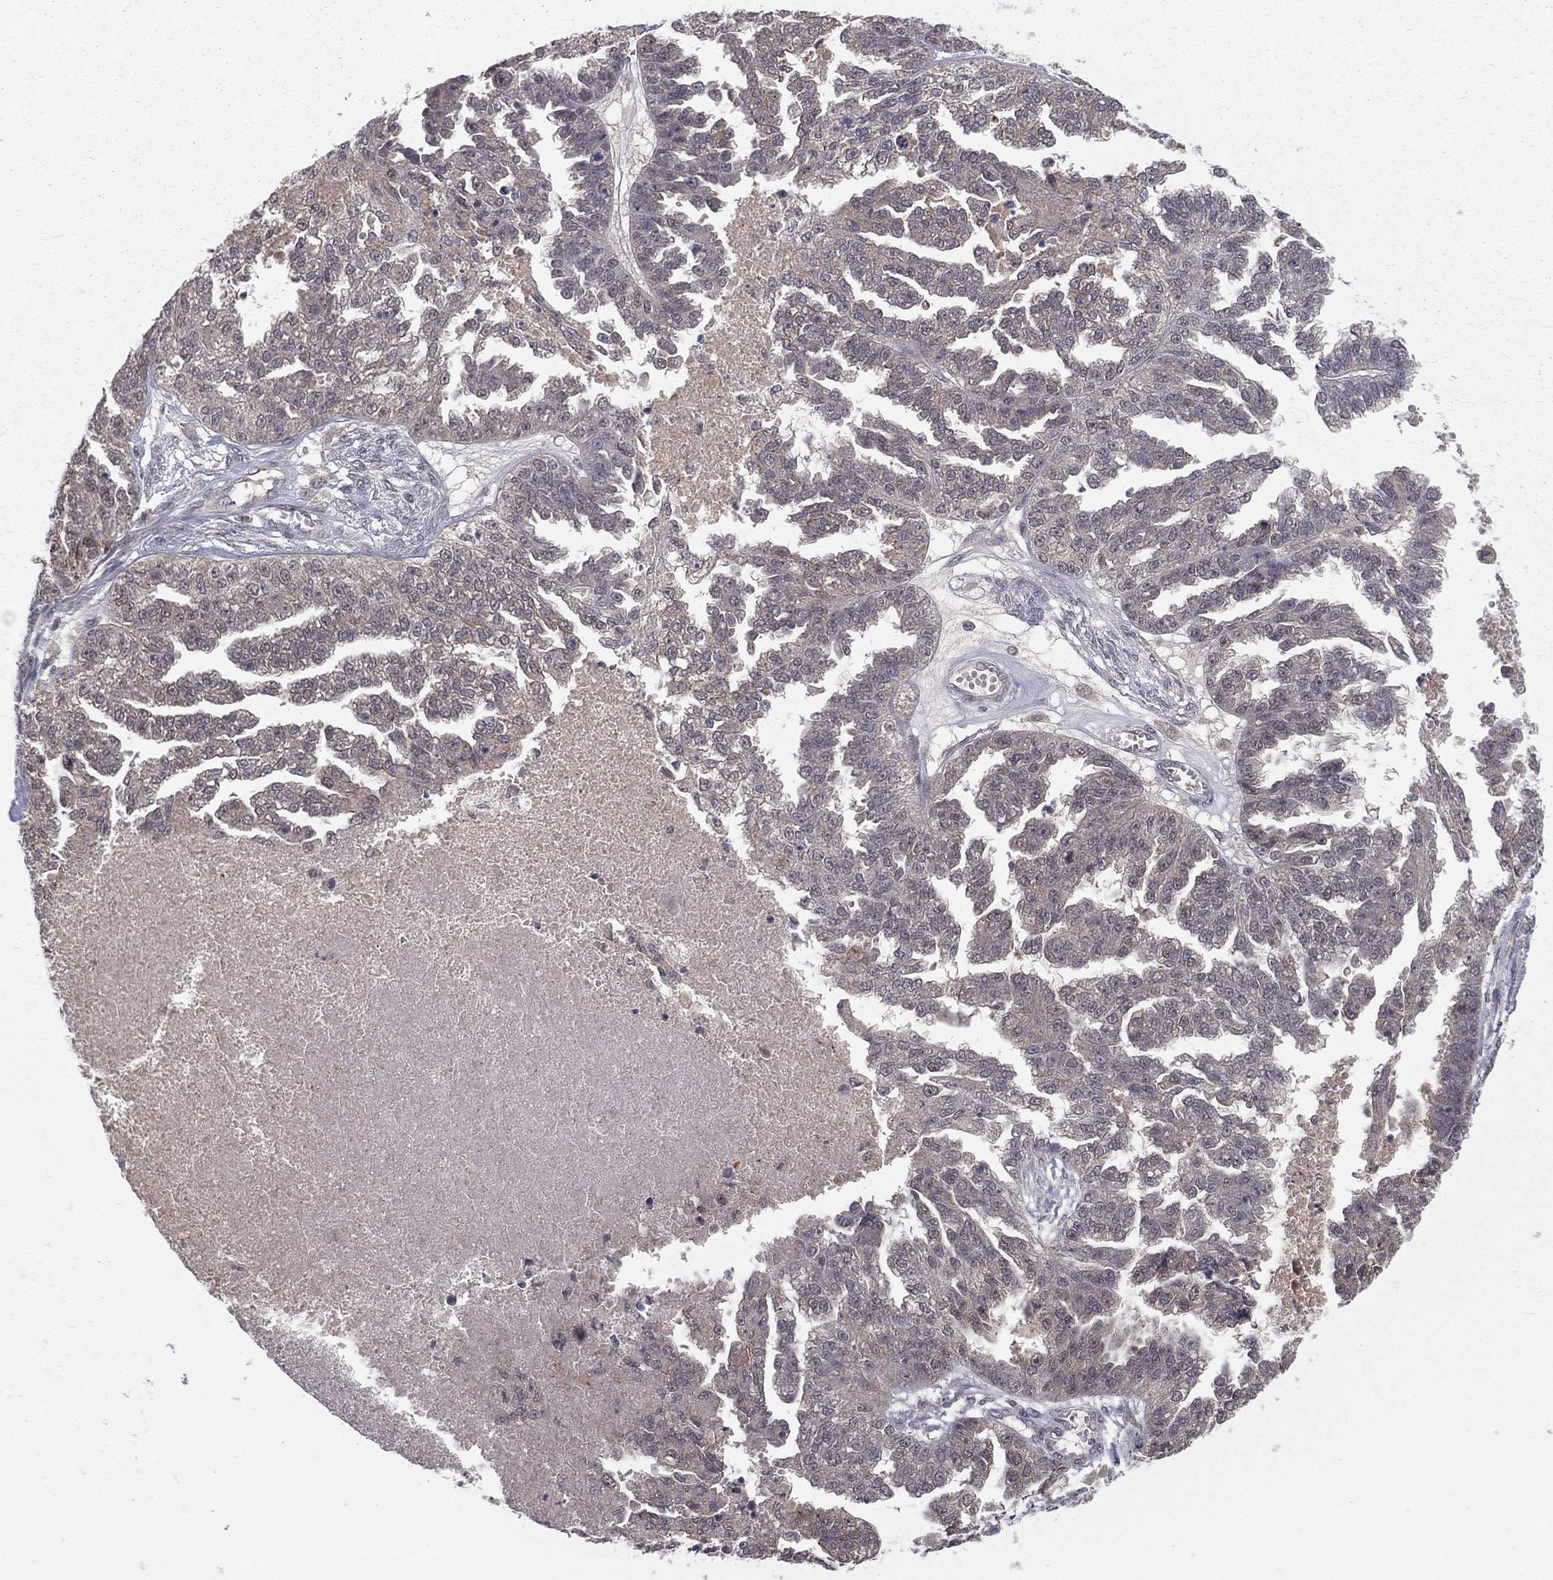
{"staining": {"intensity": "negative", "quantity": "none", "location": "none"}, "tissue": "ovarian cancer", "cell_type": "Tumor cells", "image_type": "cancer", "snomed": [{"axis": "morphology", "description": "Cystadenocarcinoma, serous, NOS"}, {"axis": "topography", "description": "Ovary"}], "caption": "There is no significant positivity in tumor cells of serous cystadenocarcinoma (ovarian).", "gene": "ZDHHC15", "patient": {"sex": "female", "age": 58}}